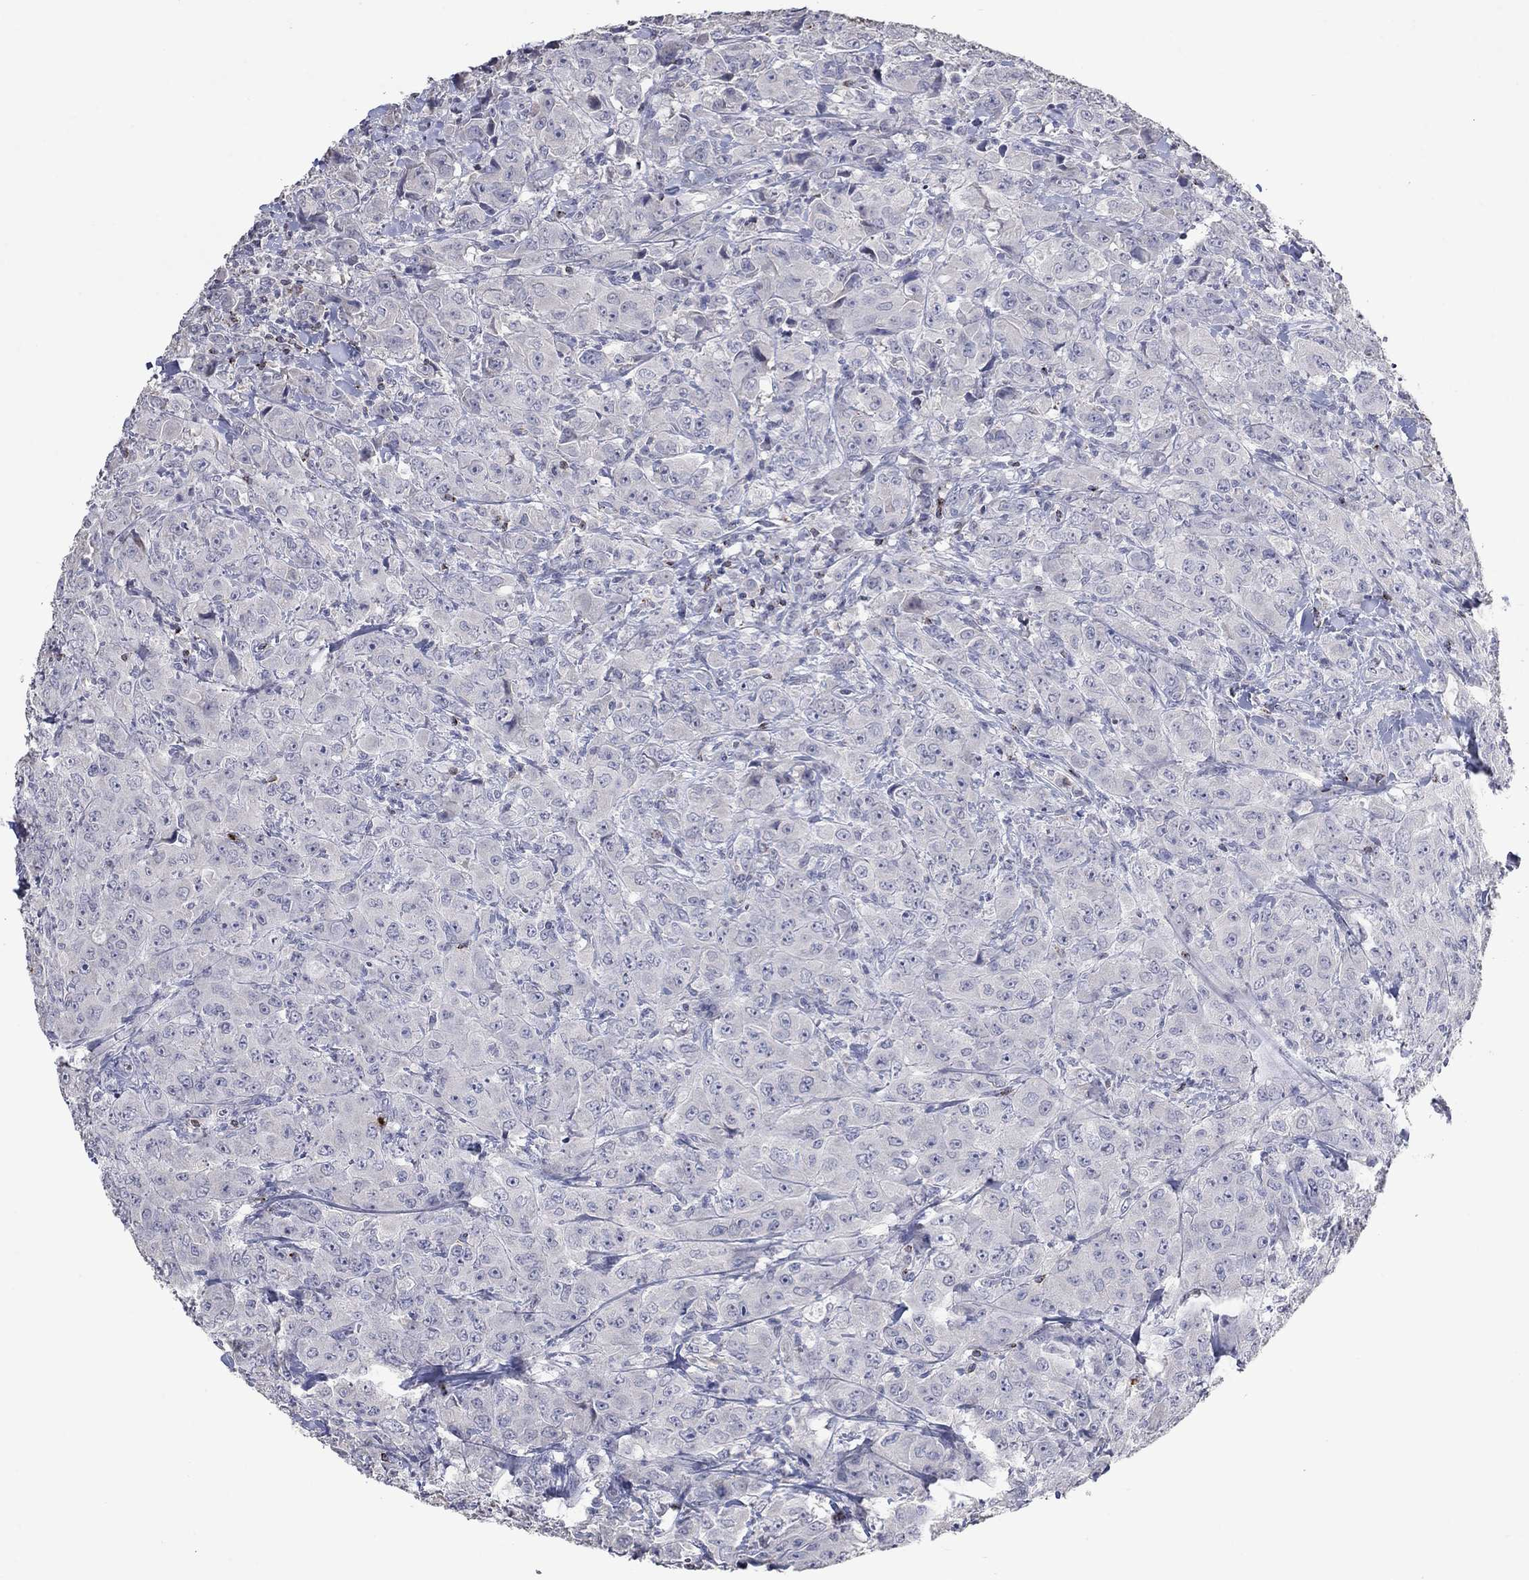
{"staining": {"intensity": "negative", "quantity": "none", "location": "none"}, "tissue": "breast cancer", "cell_type": "Tumor cells", "image_type": "cancer", "snomed": [{"axis": "morphology", "description": "Duct carcinoma"}, {"axis": "topography", "description": "Breast"}], "caption": "Immunohistochemical staining of breast invasive ductal carcinoma shows no significant expression in tumor cells. (IHC, brightfield microscopy, high magnification).", "gene": "CCL5", "patient": {"sex": "female", "age": 43}}